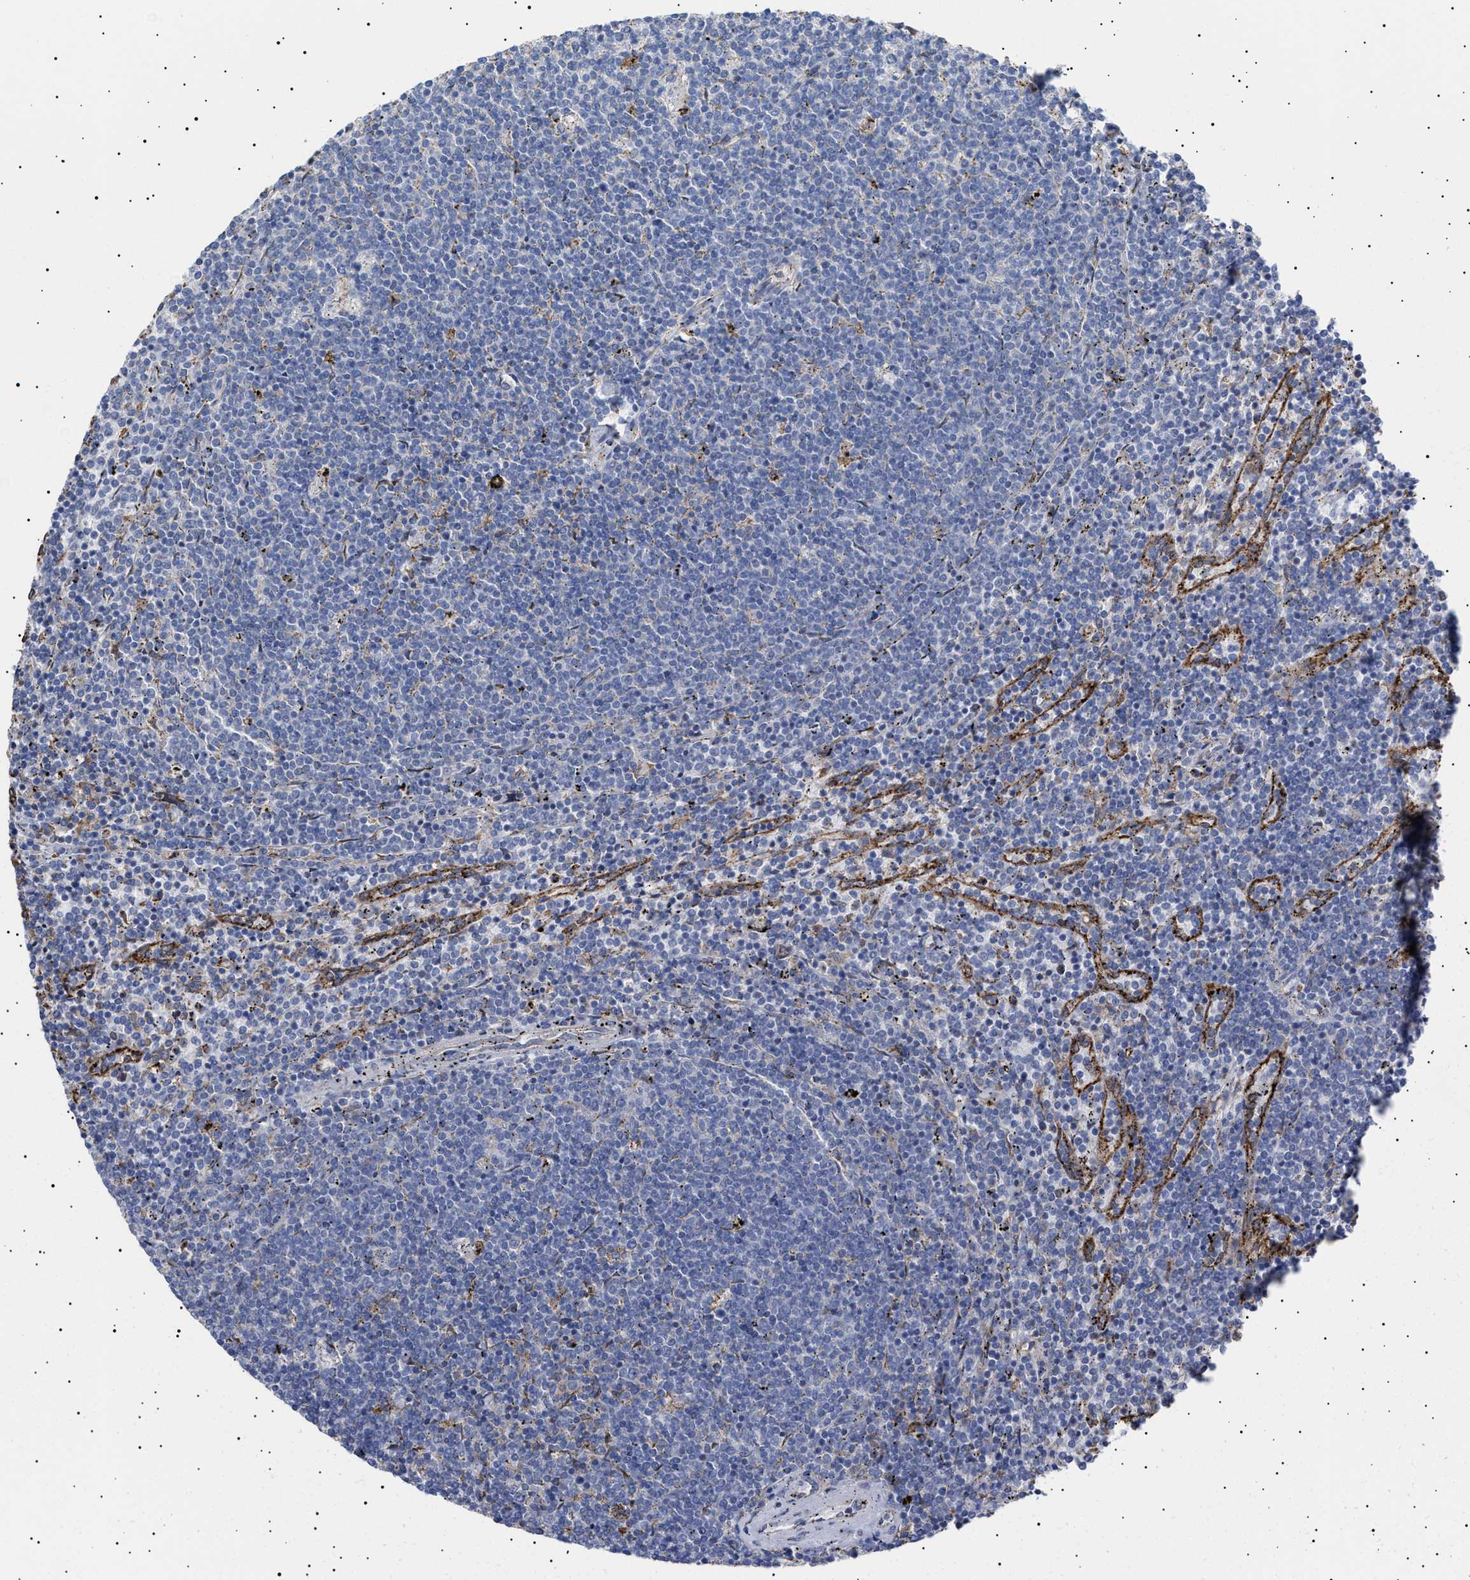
{"staining": {"intensity": "negative", "quantity": "none", "location": "none"}, "tissue": "lymphoma", "cell_type": "Tumor cells", "image_type": "cancer", "snomed": [{"axis": "morphology", "description": "Malignant lymphoma, non-Hodgkin's type, Low grade"}, {"axis": "topography", "description": "Spleen"}], "caption": "Protein analysis of low-grade malignant lymphoma, non-Hodgkin's type exhibits no significant positivity in tumor cells.", "gene": "ERCC6L2", "patient": {"sex": "female", "age": 50}}